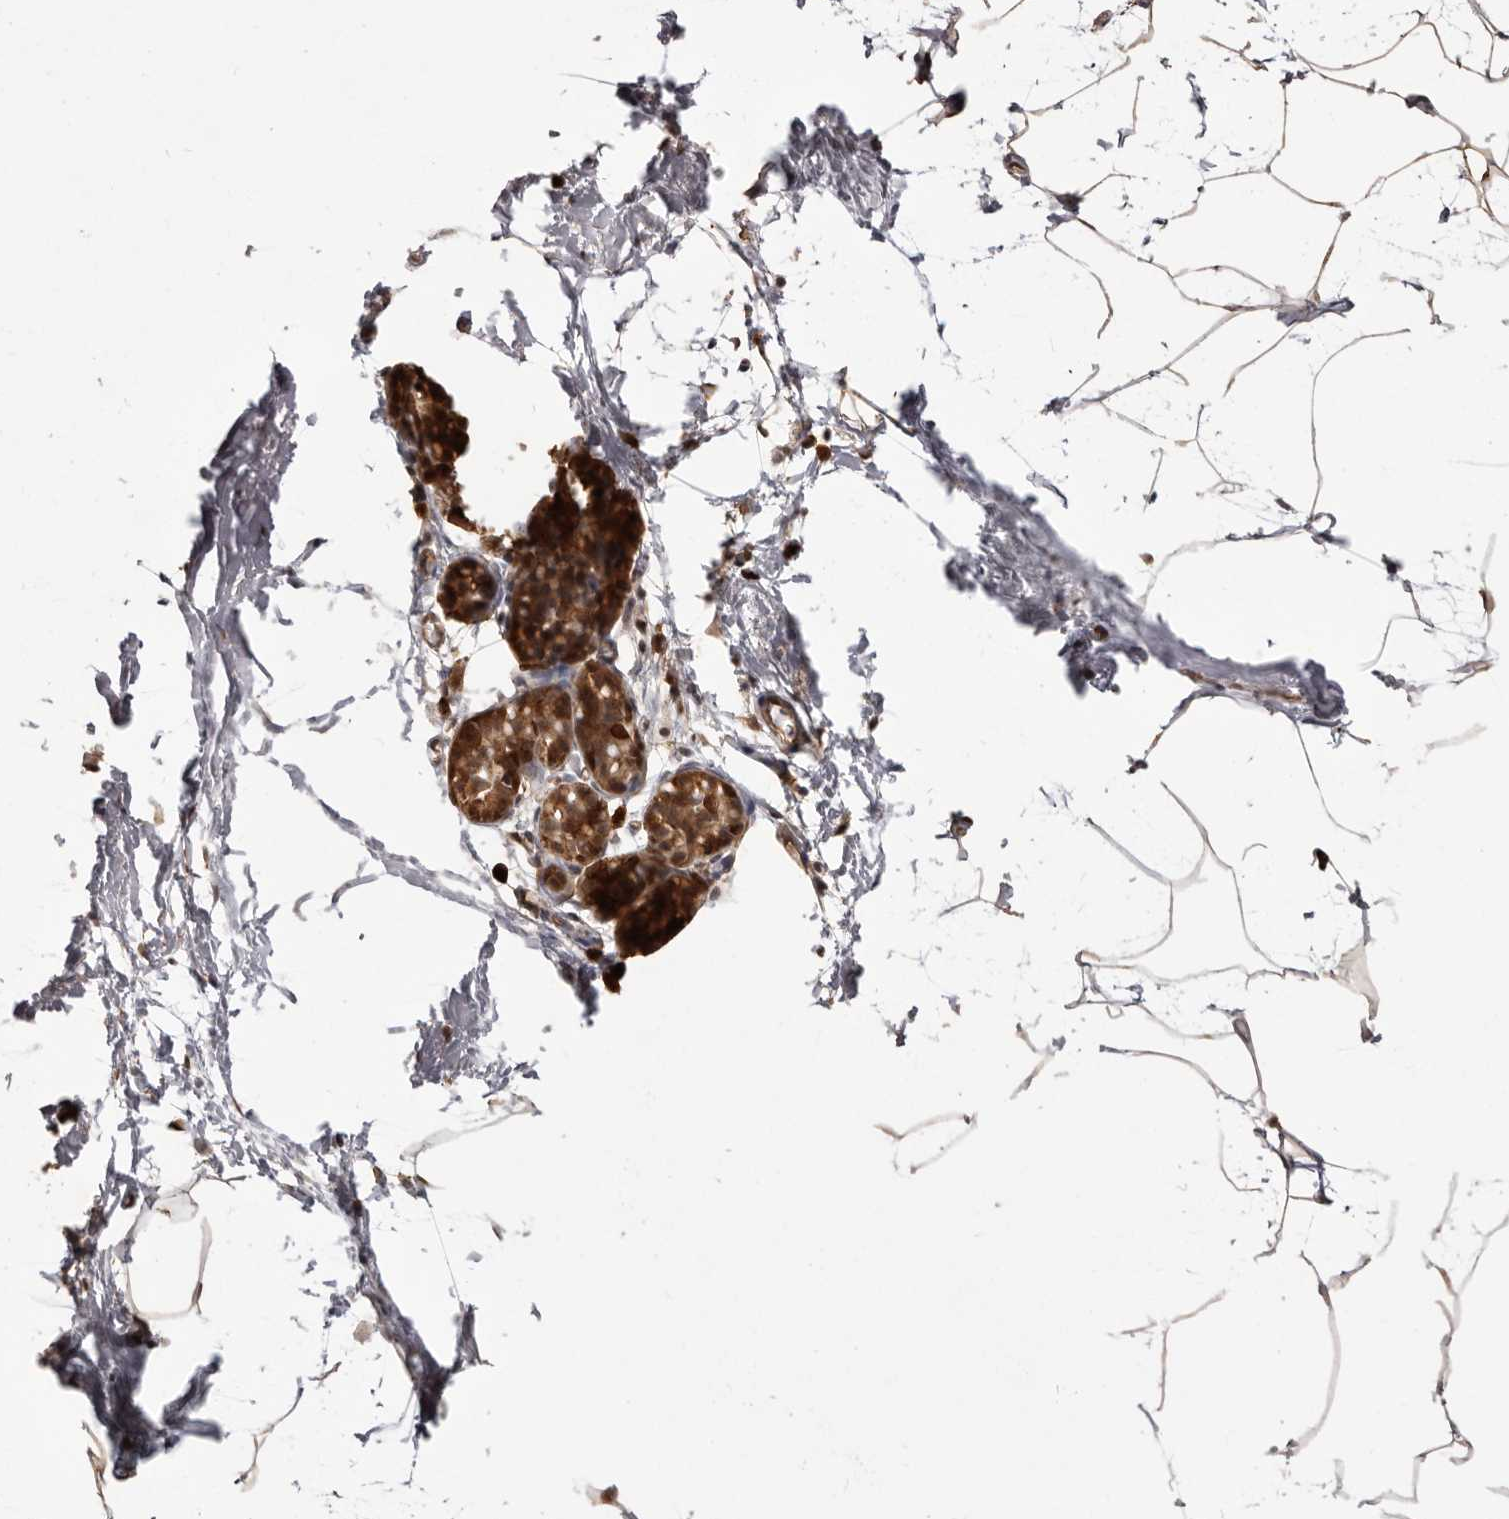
{"staining": {"intensity": "moderate", "quantity": ">75%", "location": "cytoplasmic/membranous"}, "tissue": "breast", "cell_type": "Adipocytes", "image_type": "normal", "snomed": [{"axis": "morphology", "description": "Normal tissue, NOS"}, {"axis": "topography", "description": "Breast"}], "caption": "Immunohistochemical staining of normal breast shows moderate cytoplasmic/membranous protein positivity in approximately >75% of adipocytes. (Stains: DAB in brown, nuclei in blue, Microscopy: brightfield microscopy at high magnification).", "gene": "GFOD1", "patient": {"sex": "female", "age": 62}}